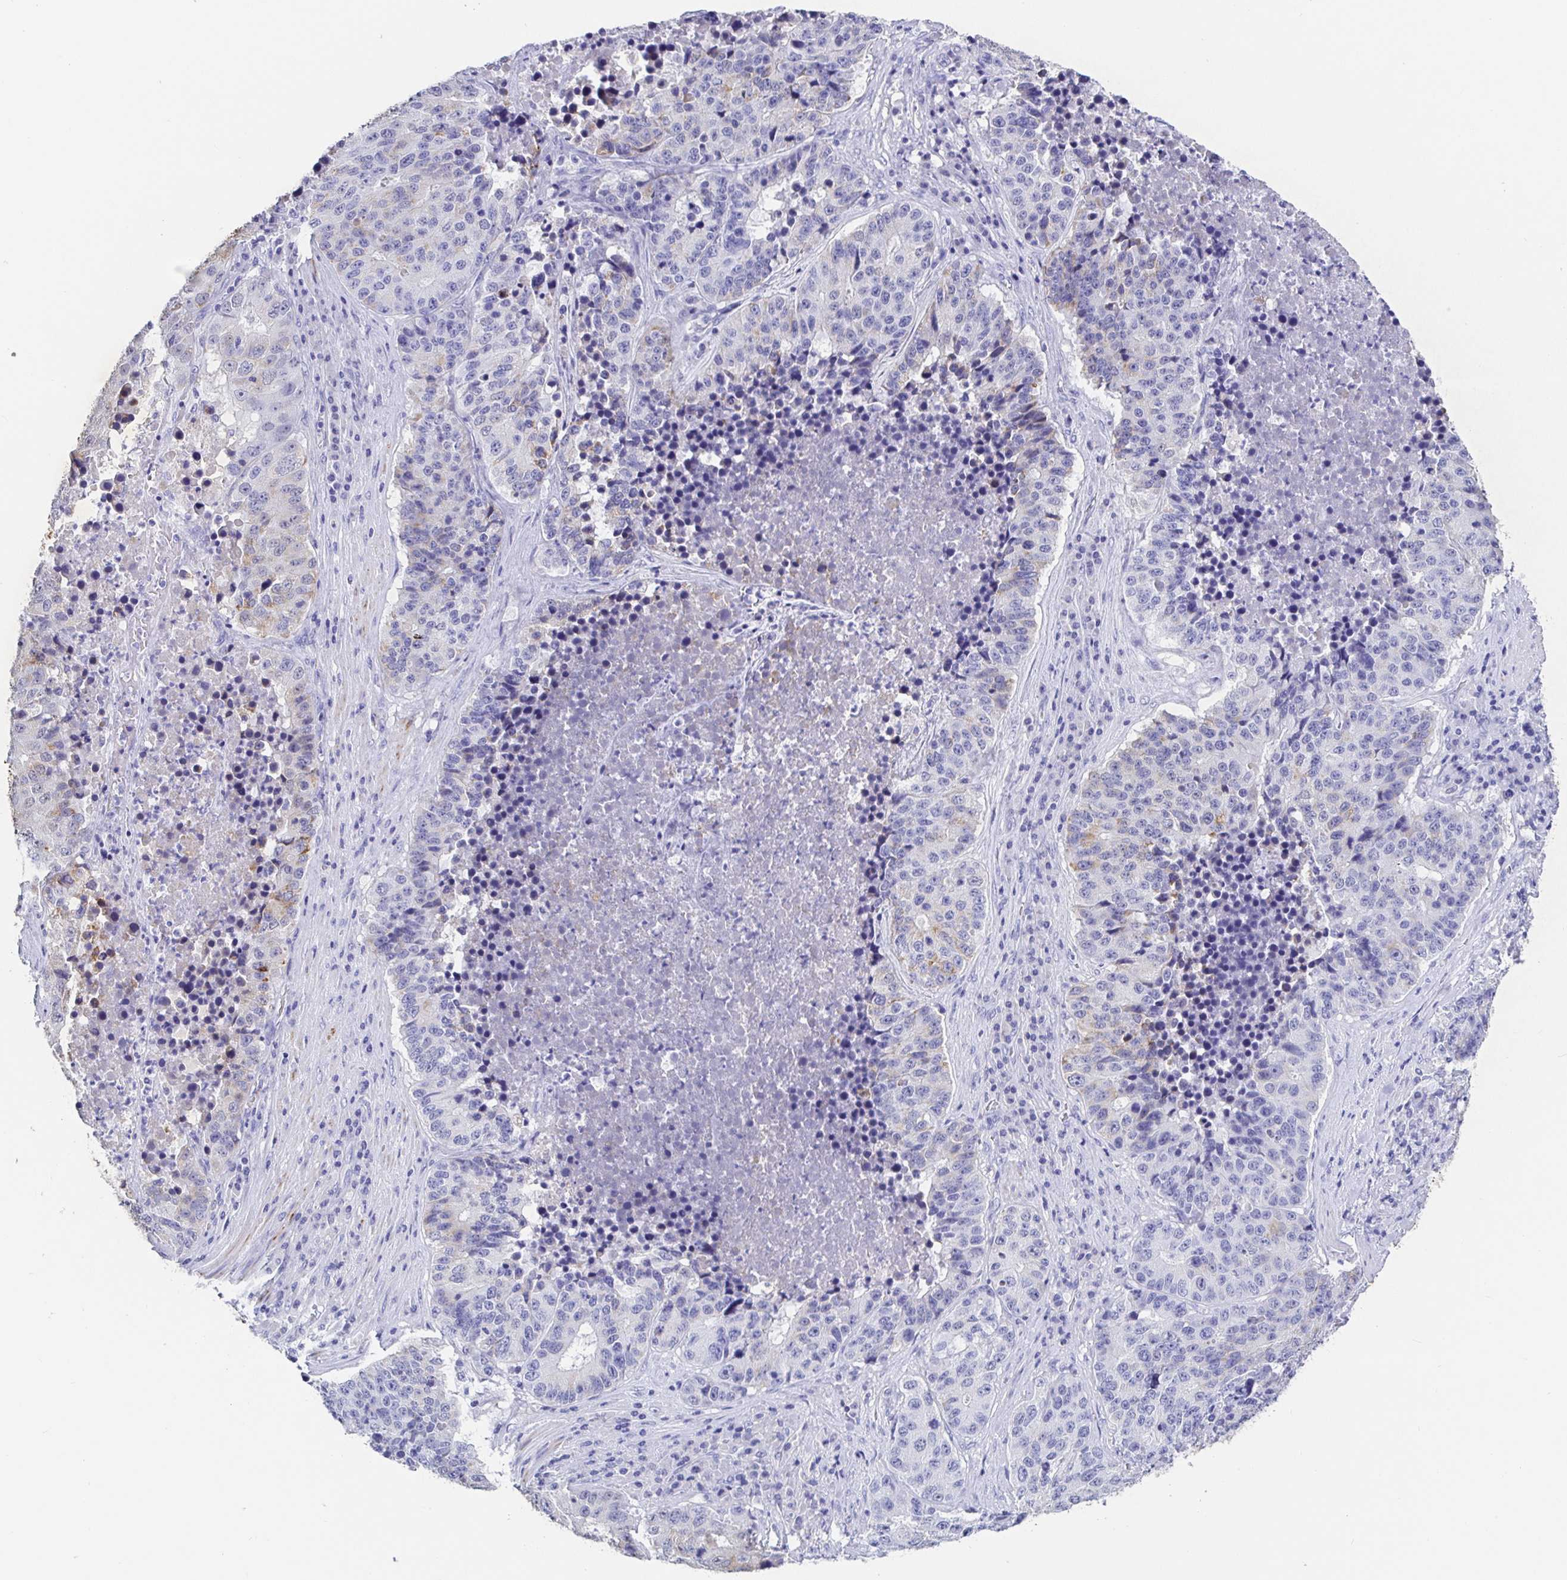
{"staining": {"intensity": "weak", "quantity": "<25%", "location": "cytoplasmic/membranous"}, "tissue": "stomach cancer", "cell_type": "Tumor cells", "image_type": "cancer", "snomed": [{"axis": "morphology", "description": "Adenocarcinoma, NOS"}, {"axis": "topography", "description": "Stomach"}], "caption": "Immunohistochemistry (IHC) of adenocarcinoma (stomach) displays no expression in tumor cells.", "gene": "MAOA", "patient": {"sex": "male", "age": 71}}